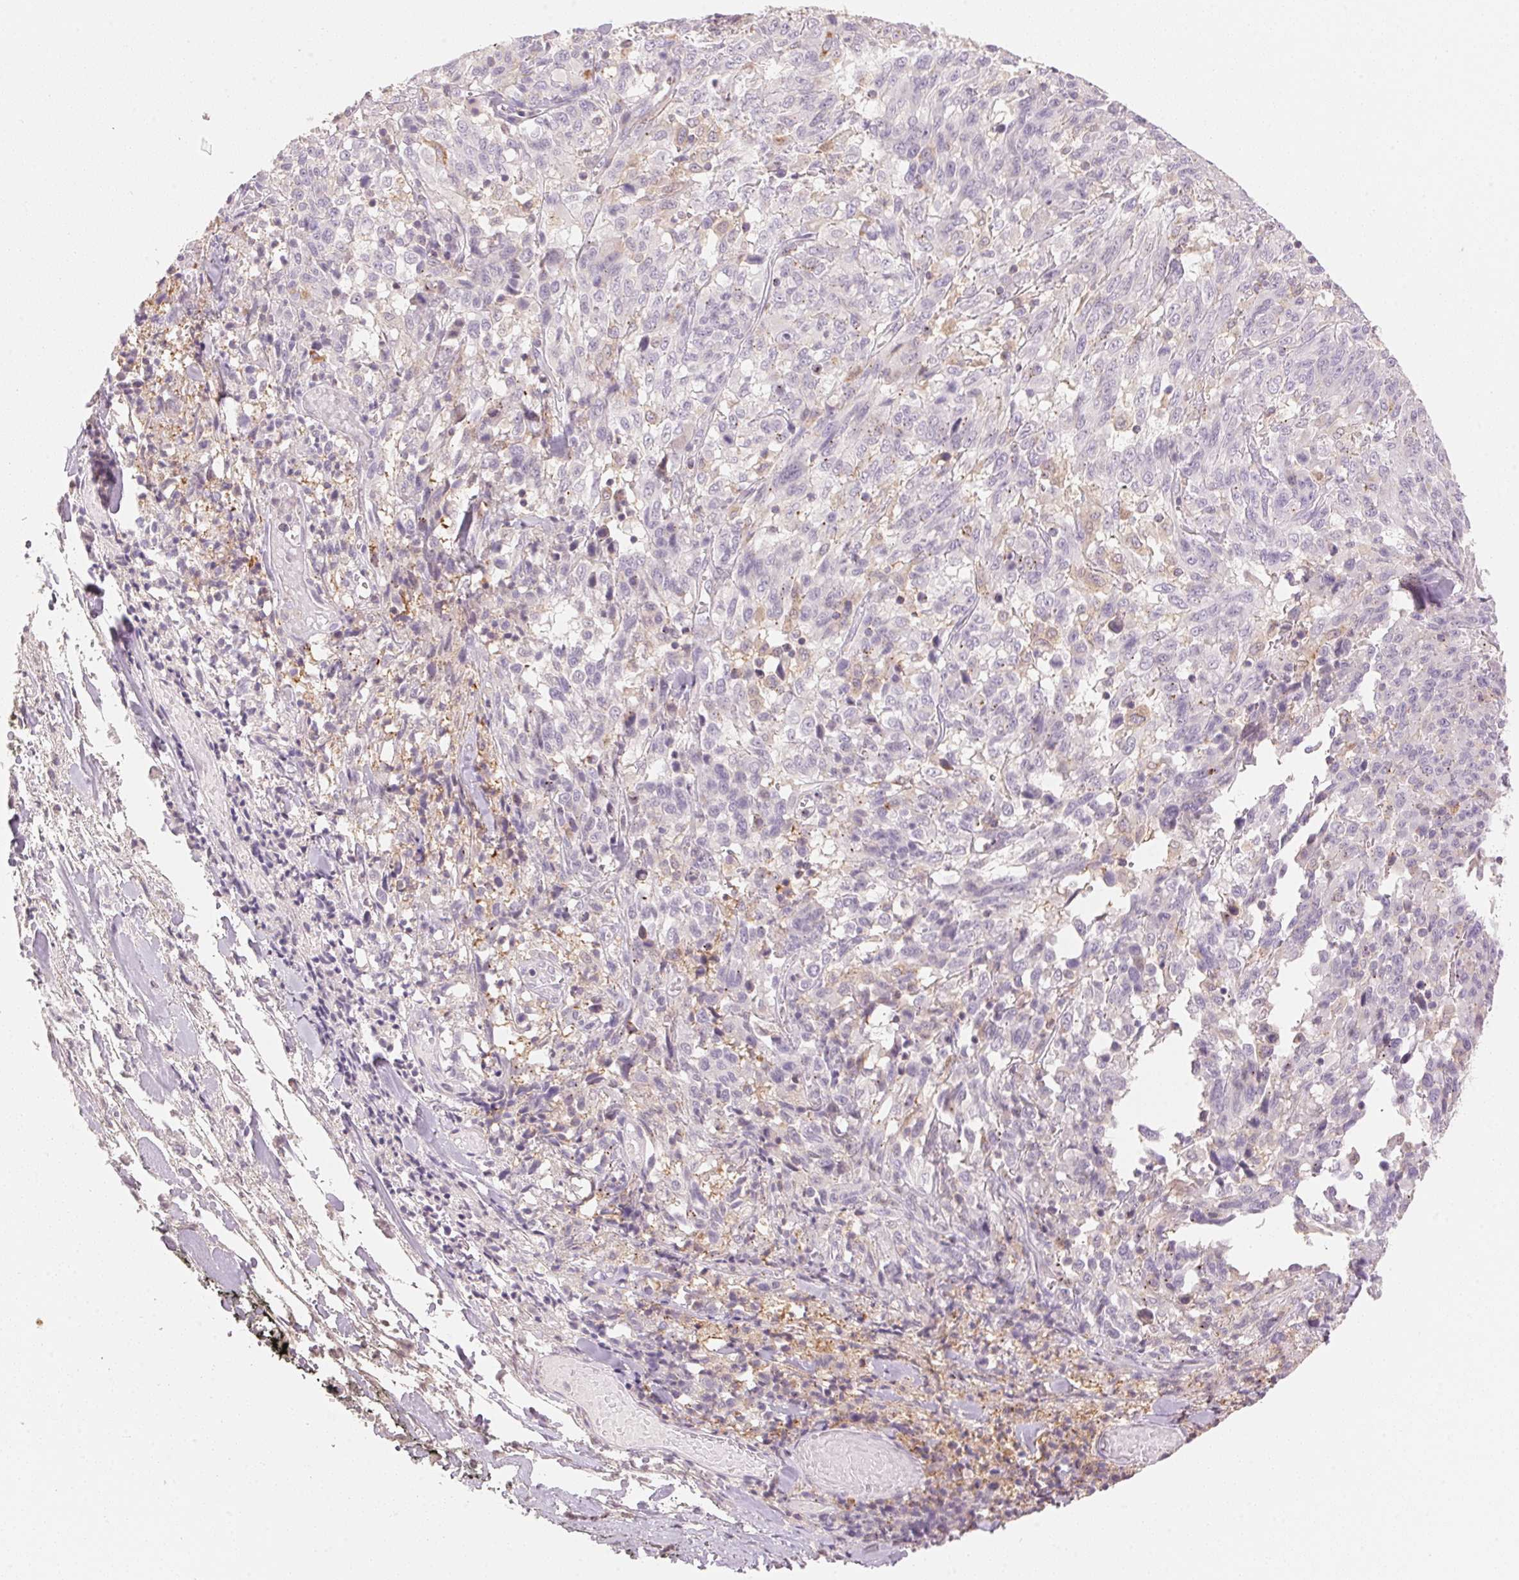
{"staining": {"intensity": "negative", "quantity": "none", "location": "none"}, "tissue": "melanoma", "cell_type": "Tumor cells", "image_type": "cancer", "snomed": [{"axis": "morphology", "description": "Malignant melanoma, NOS"}, {"axis": "topography", "description": "Skin"}], "caption": "An immunohistochemistry (IHC) image of melanoma is shown. There is no staining in tumor cells of melanoma.", "gene": "HOXB13", "patient": {"sex": "female", "age": 91}}